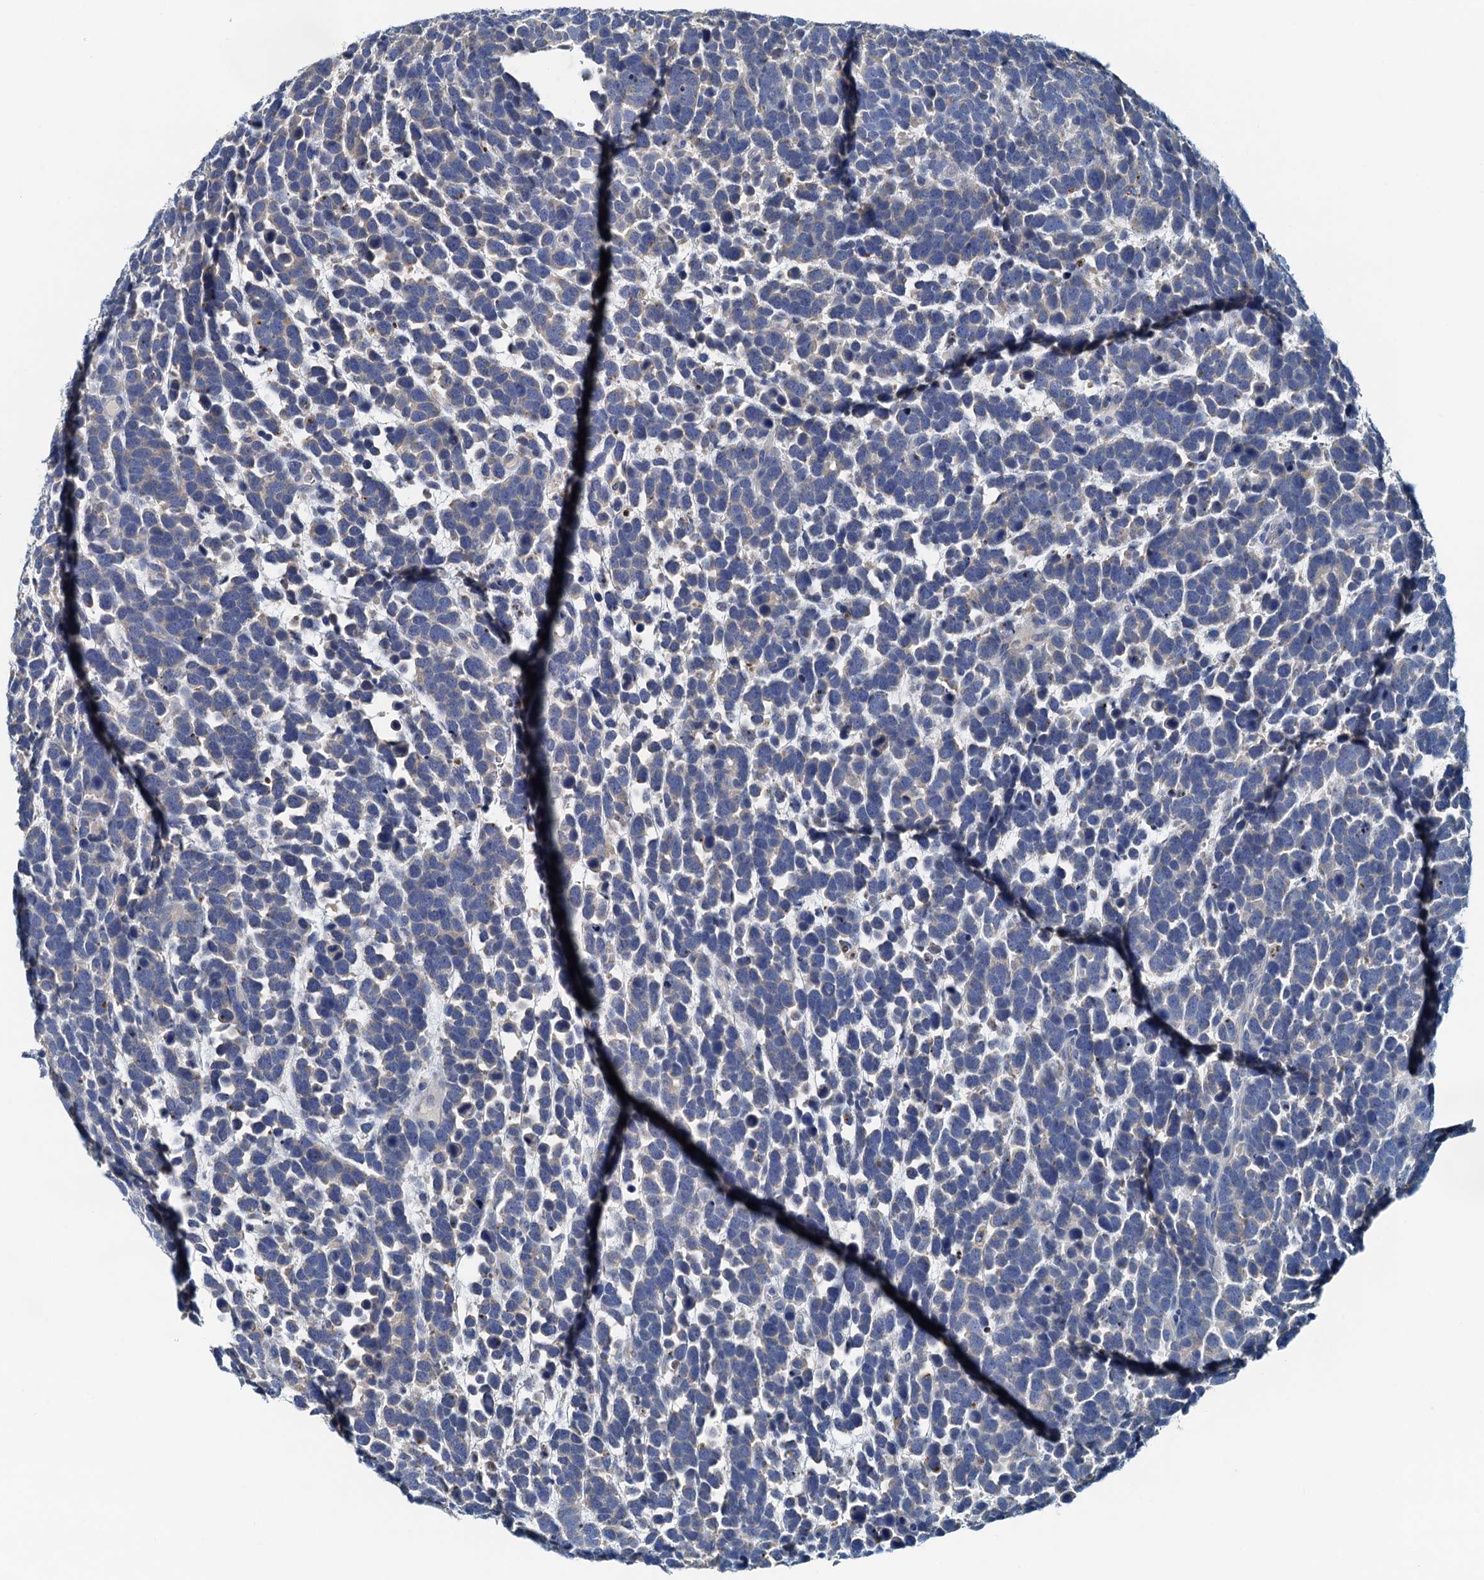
{"staining": {"intensity": "negative", "quantity": "none", "location": "none"}, "tissue": "urothelial cancer", "cell_type": "Tumor cells", "image_type": "cancer", "snomed": [{"axis": "morphology", "description": "Urothelial carcinoma, High grade"}, {"axis": "topography", "description": "Urinary bladder"}], "caption": "High magnification brightfield microscopy of urothelial cancer stained with DAB (3,3'-diaminobenzidine) (brown) and counterstained with hematoxylin (blue): tumor cells show no significant expression. (Brightfield microscopy of DAB (3,3'-diaminobenzidine) IHC at high magnification).", "gene": "DTD1", "patient": {"sex": "female", "age": 82}}